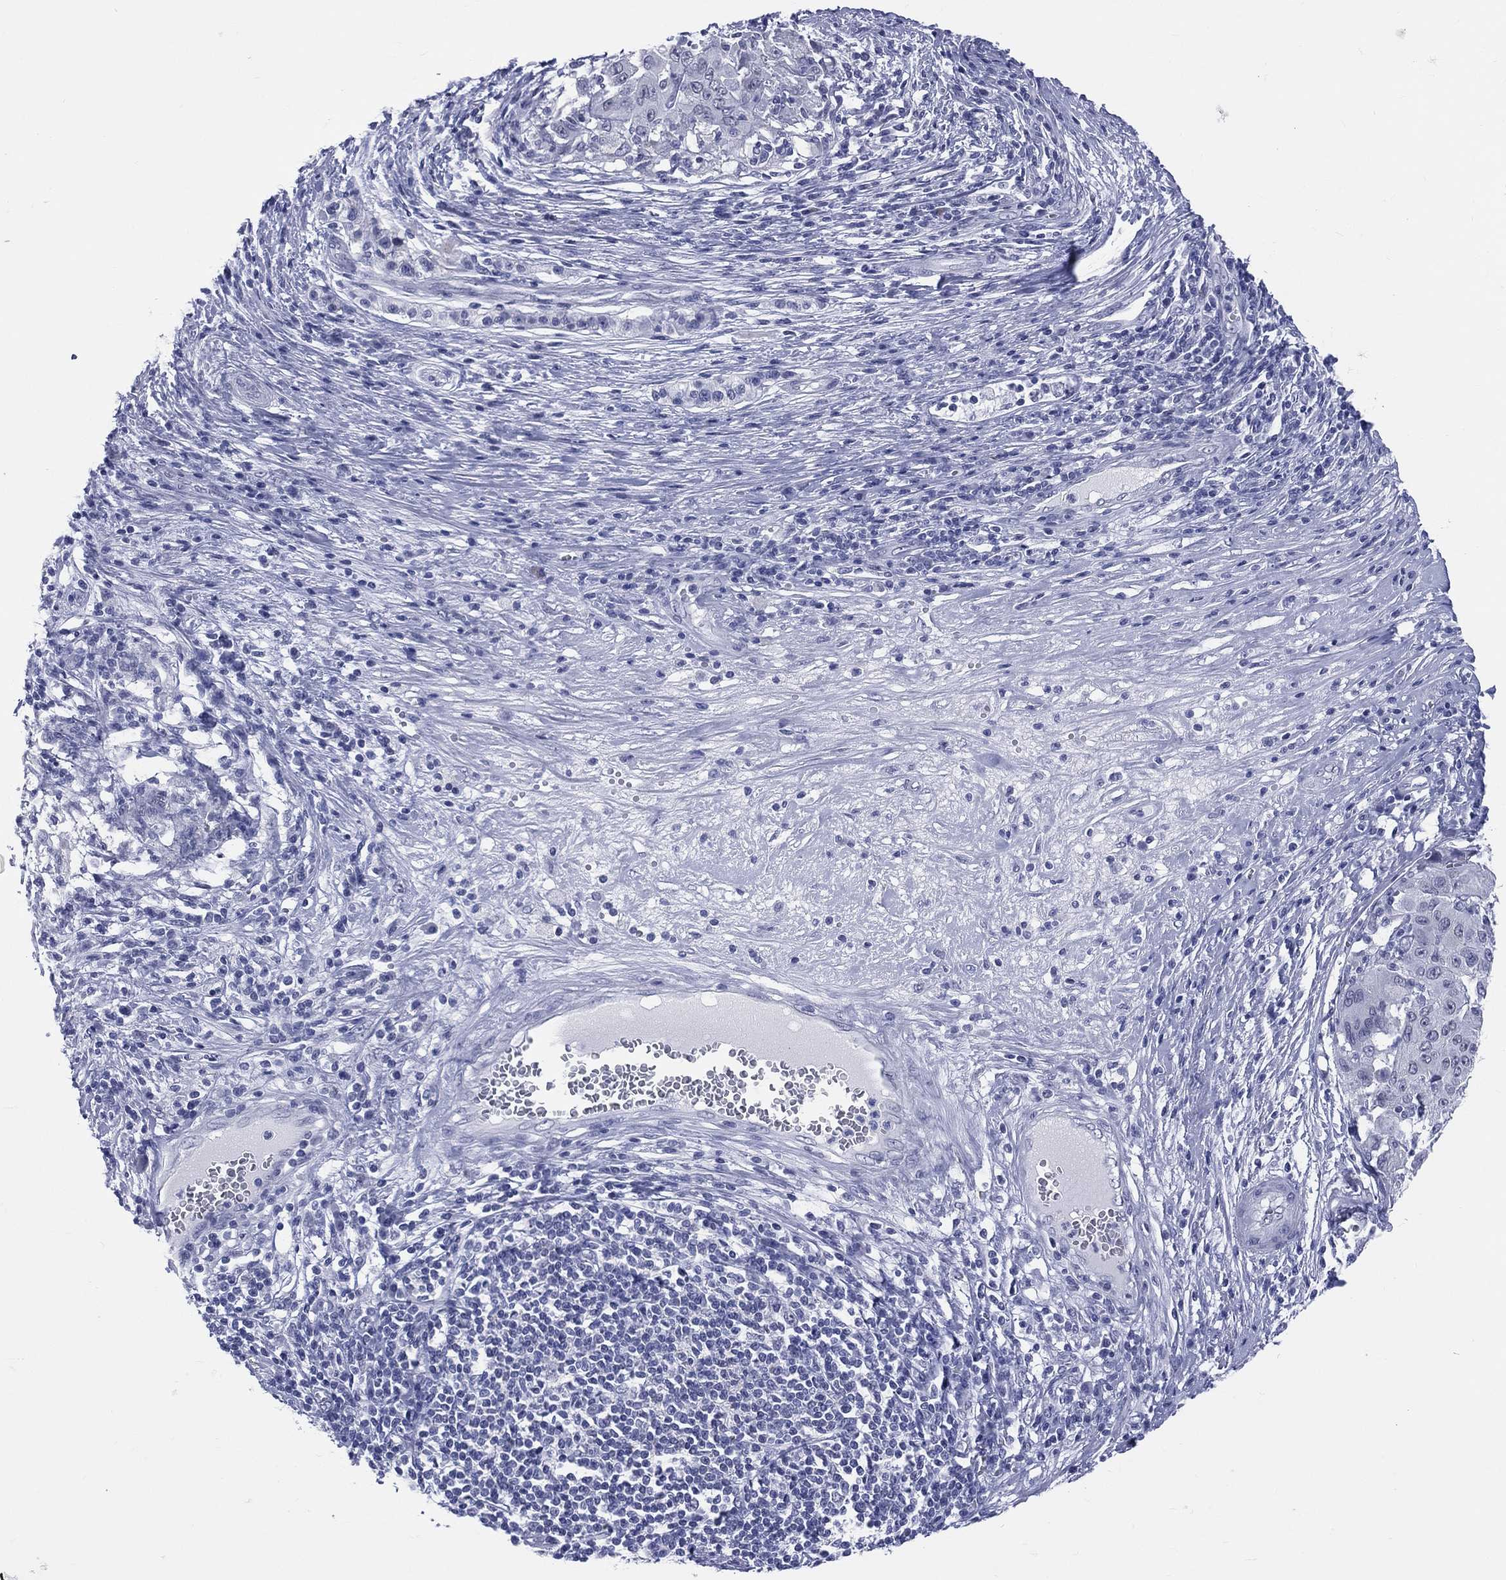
{"staining": {"intensity": "negative", "quantity": "none", "location": "none"}, "tissue": "pancreatic cancer", "cell_type": "Tumor cells", "image_type": "cancer", "snomed": [{"axis": "morphology", "description": "Adenocarcinoma, NOS"}, {"axis": "topography", "description": "Pancreas"}], "caption": "A high-resolution image shows immunohistochemistry staining of pancreatic adenocarcinoma, which shows no significant positivity in tumor cells.", "gene": "MLLT10", "patient": {"sex": "male", "age": 63}}